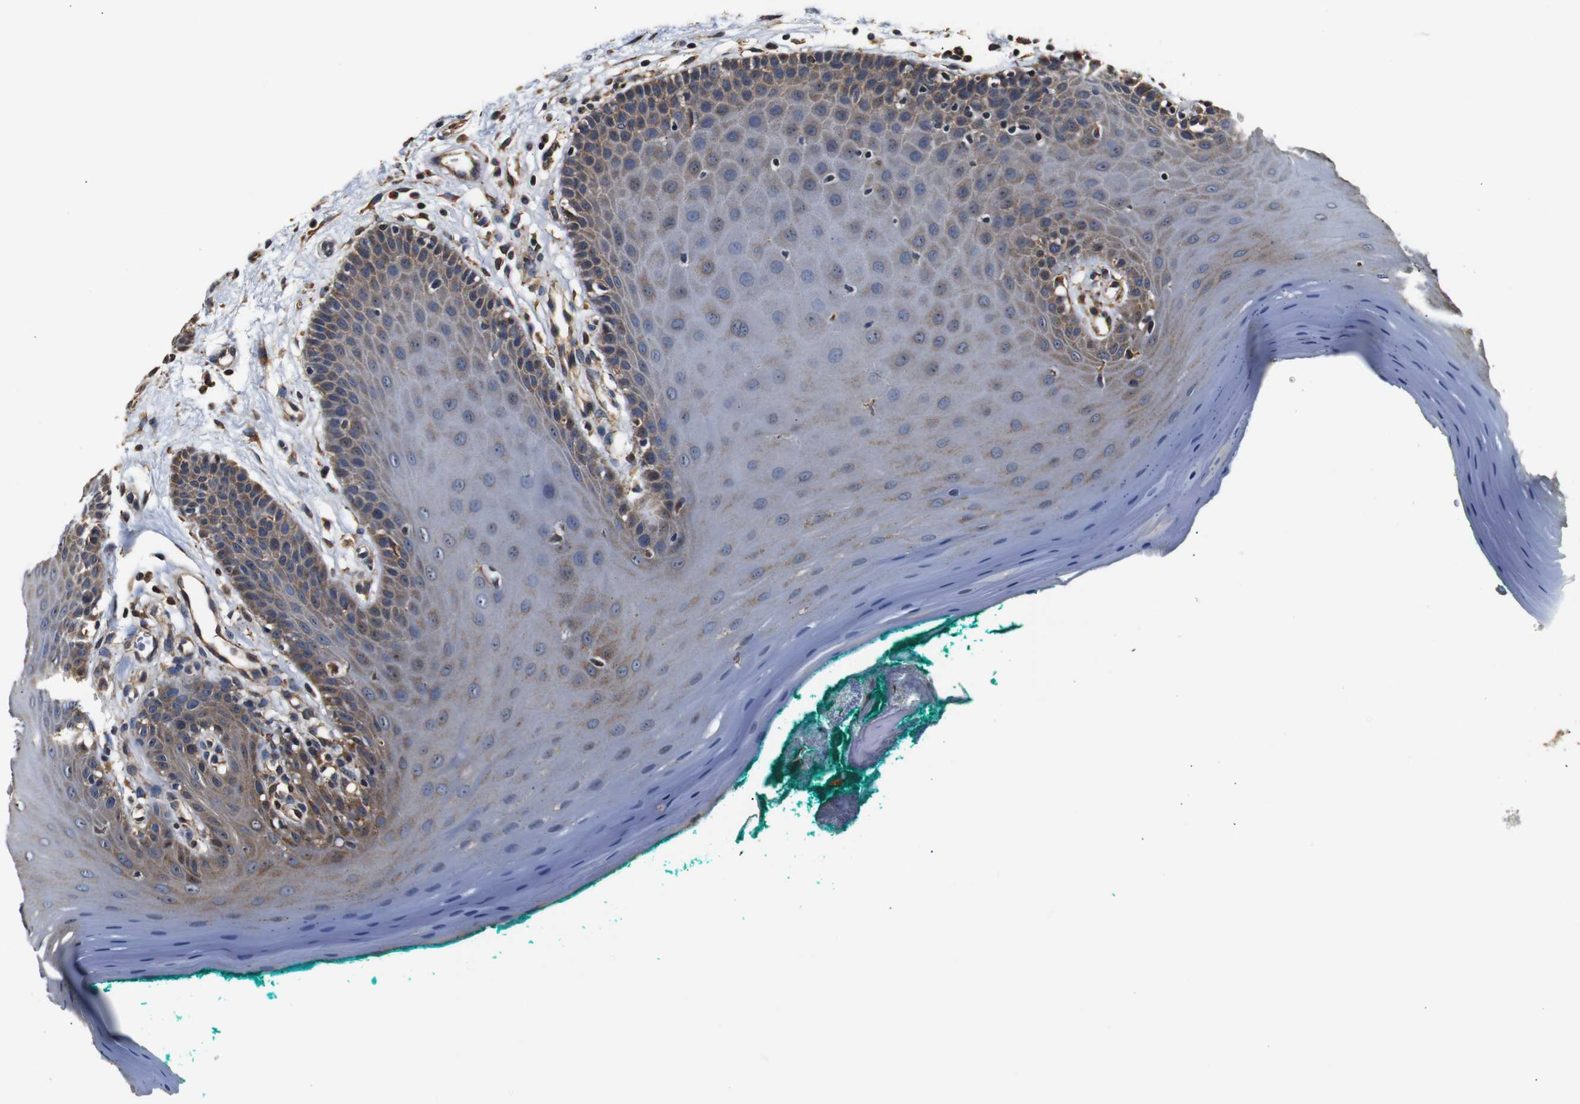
{"staining": {"intensity": "moderate", "quantity": "25%-75%", "location": "cytoplasmic/membranous"}, "tissue": "oral mucosa", "cell_type": "Squamous epithelial cells", "image_type": "normal", "snomed": [{"axis": "morphology", "description": "Normal tissue, NOS"}, {"axis": "topography", "description": "Skeletal muscle"}, {"axis": "topography", "description": "Oral tissue"}], "caption": "This histopathology image exhibits IHC staining of benign human oral mucosa, with medium moderate cytoplasmic/membranous staining in about 25%-75% of squamous epithelial cells.", "gene": "HHIP", "patient": {"sex": "male", "age": 58}}